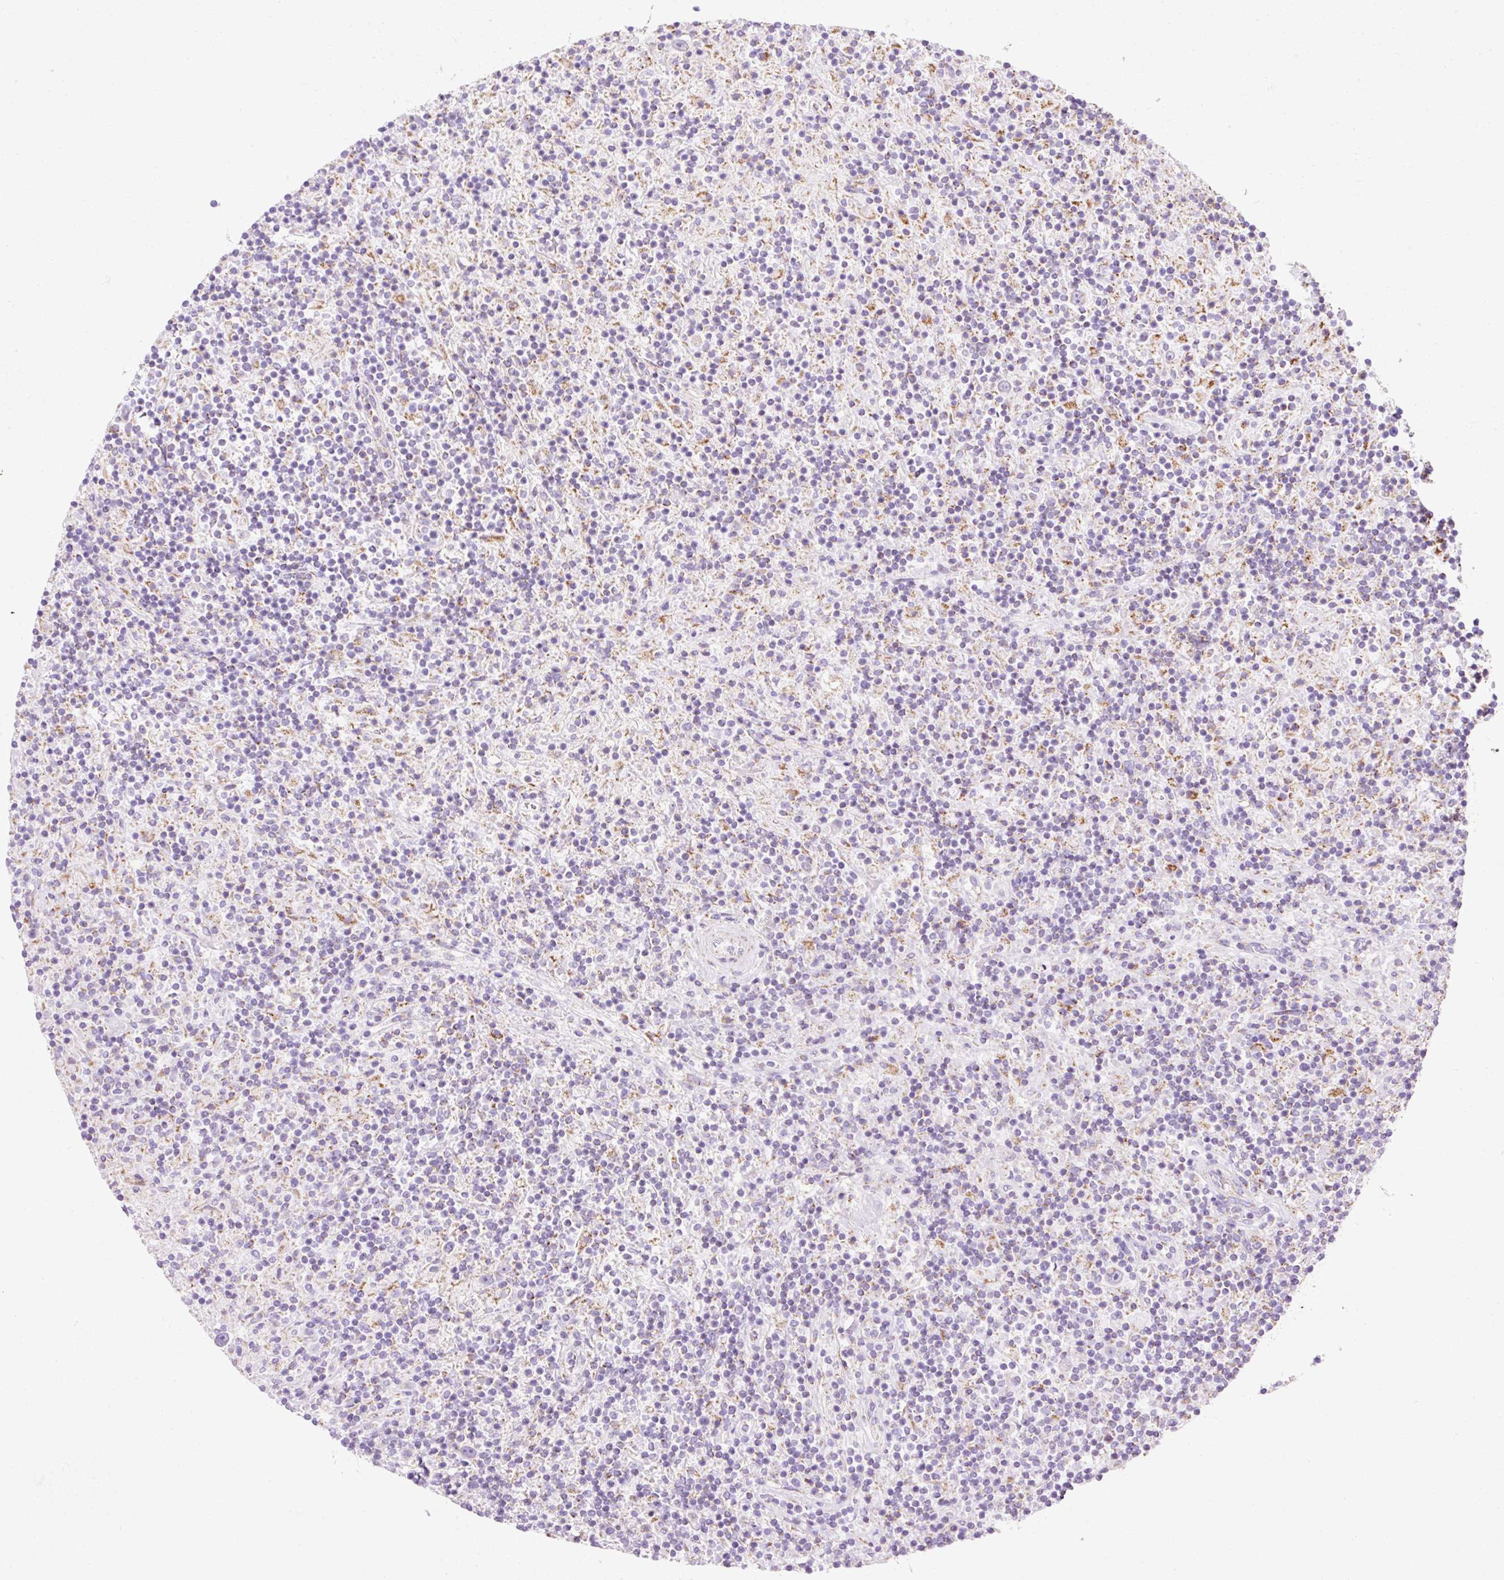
{"staining": {"intensity": "negative", "quantity": "none", "location": "none"}, "tissue": "lymphoma", "cell_type": "Tumor cells", "image_type": "cancer", "snomed": [{"axis": "morphology", "description": "Hodgkin's disease, NOS"}, {"axis": "topography", "description": "Lymph node"}], "caption": "DAB immunohistochemical staining of lymphoma reveals no significant expression in tumor cells.", "gene": "PLPP2", "patient": {"sex": "male", "age": 70}}